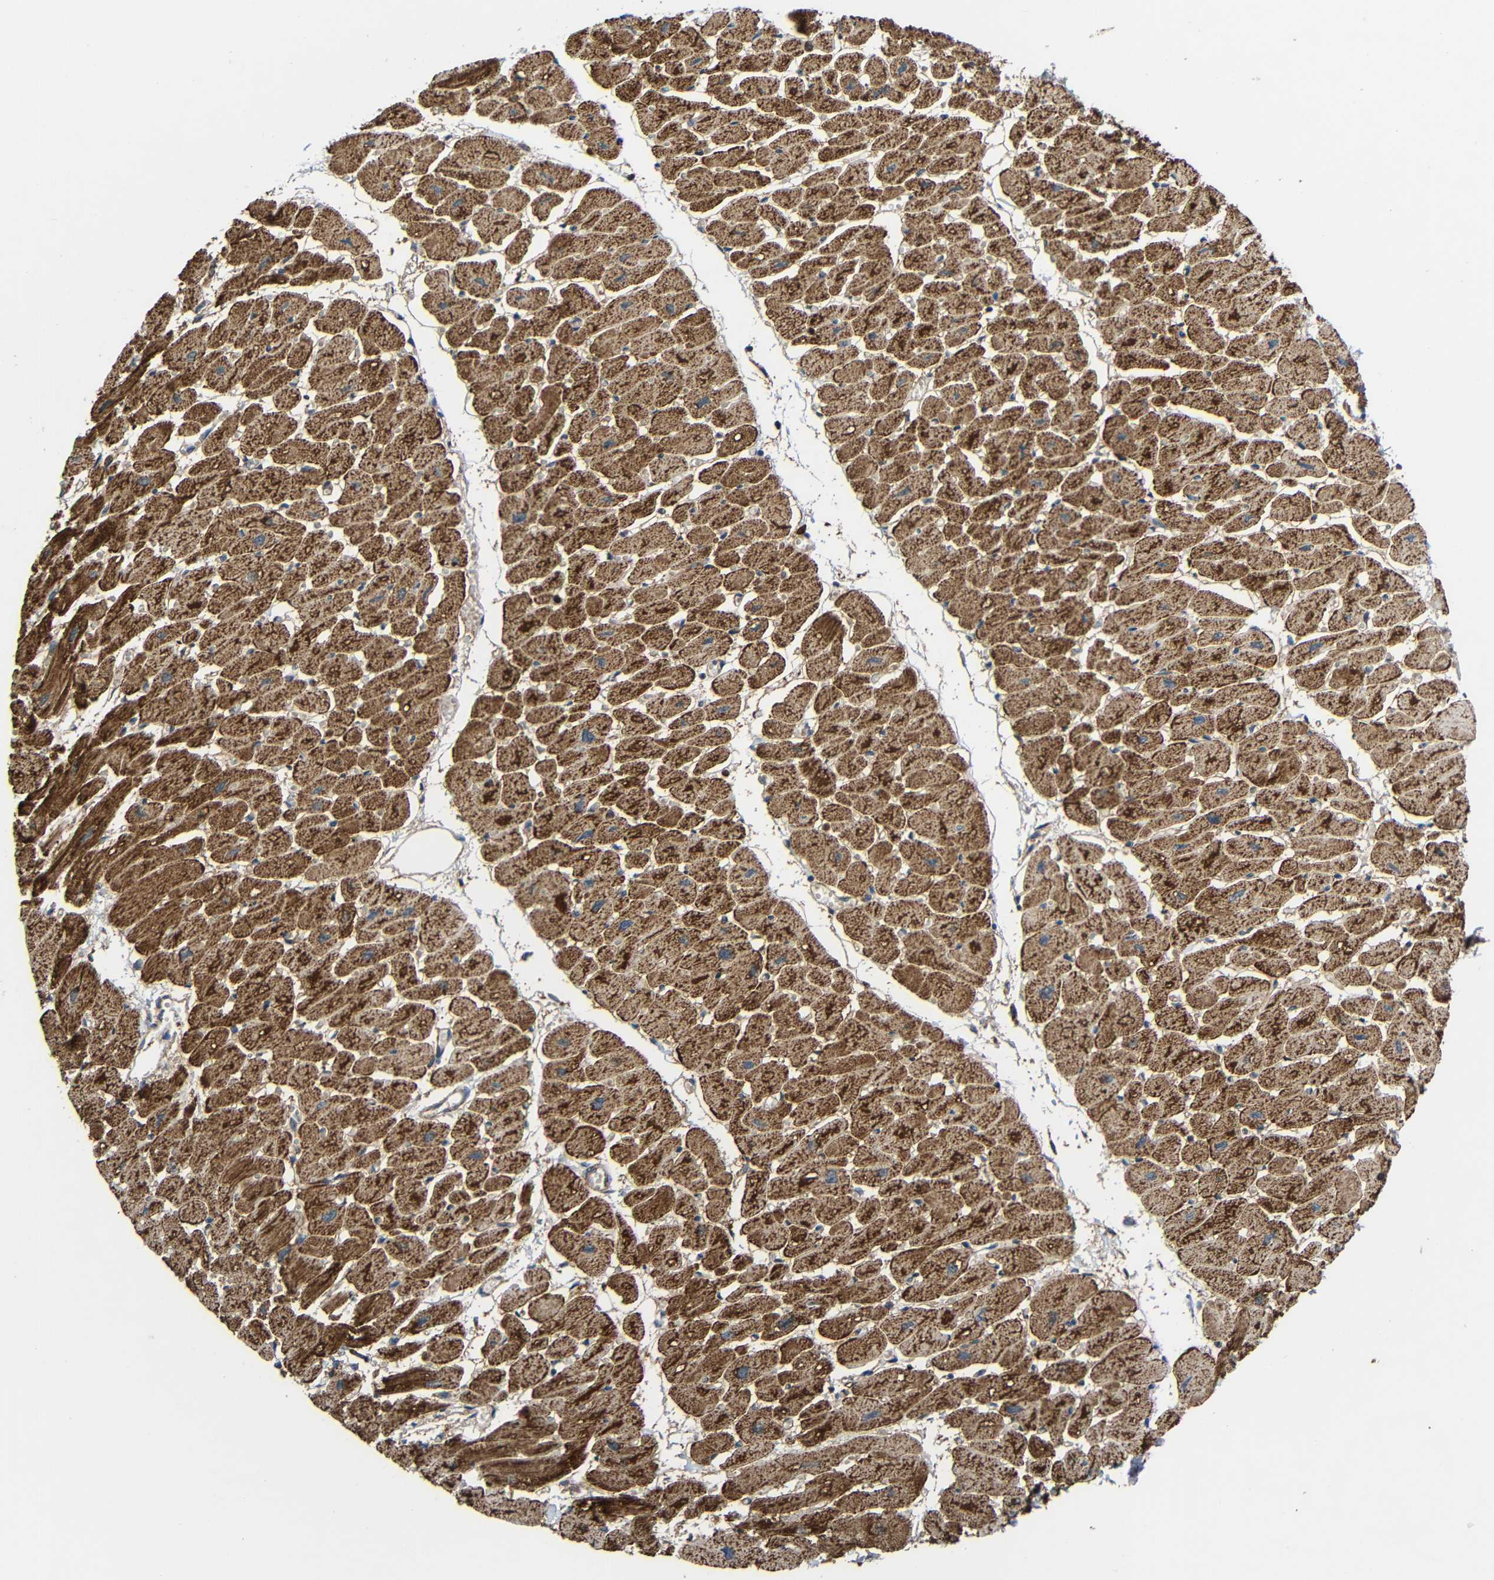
{"staining": {"intensity": "moderate", "quantity": ">75%", "location": "cytoplasmic/membranous"}, "tissue": "heart muscle", "cell_type": "Cardiomyocytes", "image_type": "normal", "snomed": [{"axis": "morphology", "description": "Normal tissue, NOS"}, {"axis": "topography", "description": "Heart"}], "caption": "Heart muscle stained with DAB IHC displays medium levels of moderate cytoplasmic/membranous staining in approximately >75% of cardiomyocytes.", "gene": "C1GALT1", "patient": {"sex": "female", "age": 54}}